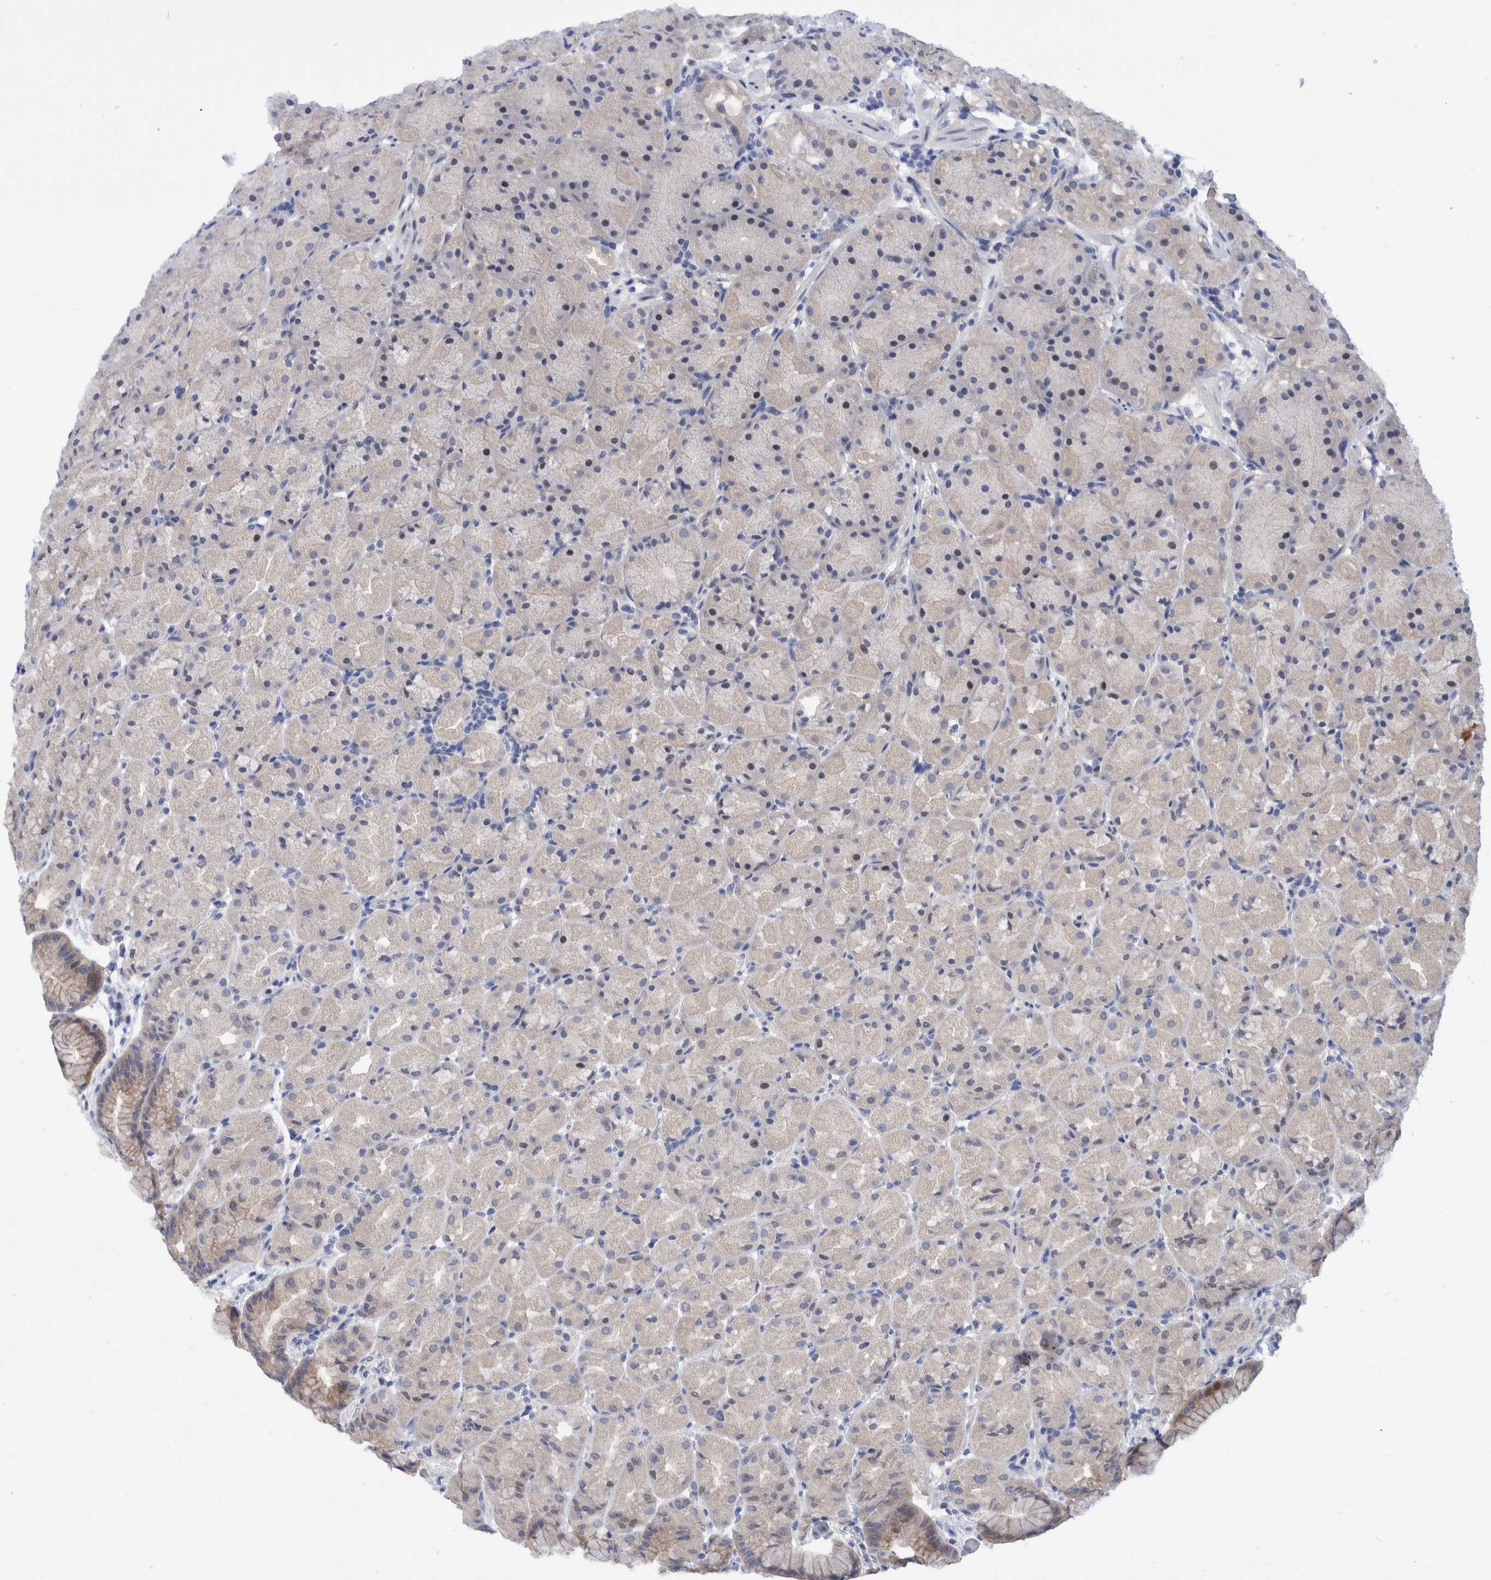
{"staining": {"intensity": "moderate", "quantity": "25%-75%", "location": "cytoplasmic/membranous,nuclear"}, "tissue": "stomach", "cell_type": "Glandular cells", "image_type": "normal", "snomed": [{"axis": "morphology", "description": "Normal tissue, NOS"}, {"axis": "topography", "description": "Stomach, upper"}, {"axis": "topography", "description": "Stomach"}], "caption": "High-magnification brightfield microscopy of normal stomach stained with DAB (brown) and counterstained with hematoxylin (blue). glandular cells exhibit moderate cytoplasmic/membranous,nuclear positivity is identified in approximately25%-75% of cells.", "gene": "PFAS", "patient": {"sex": "male", "age": 48}}